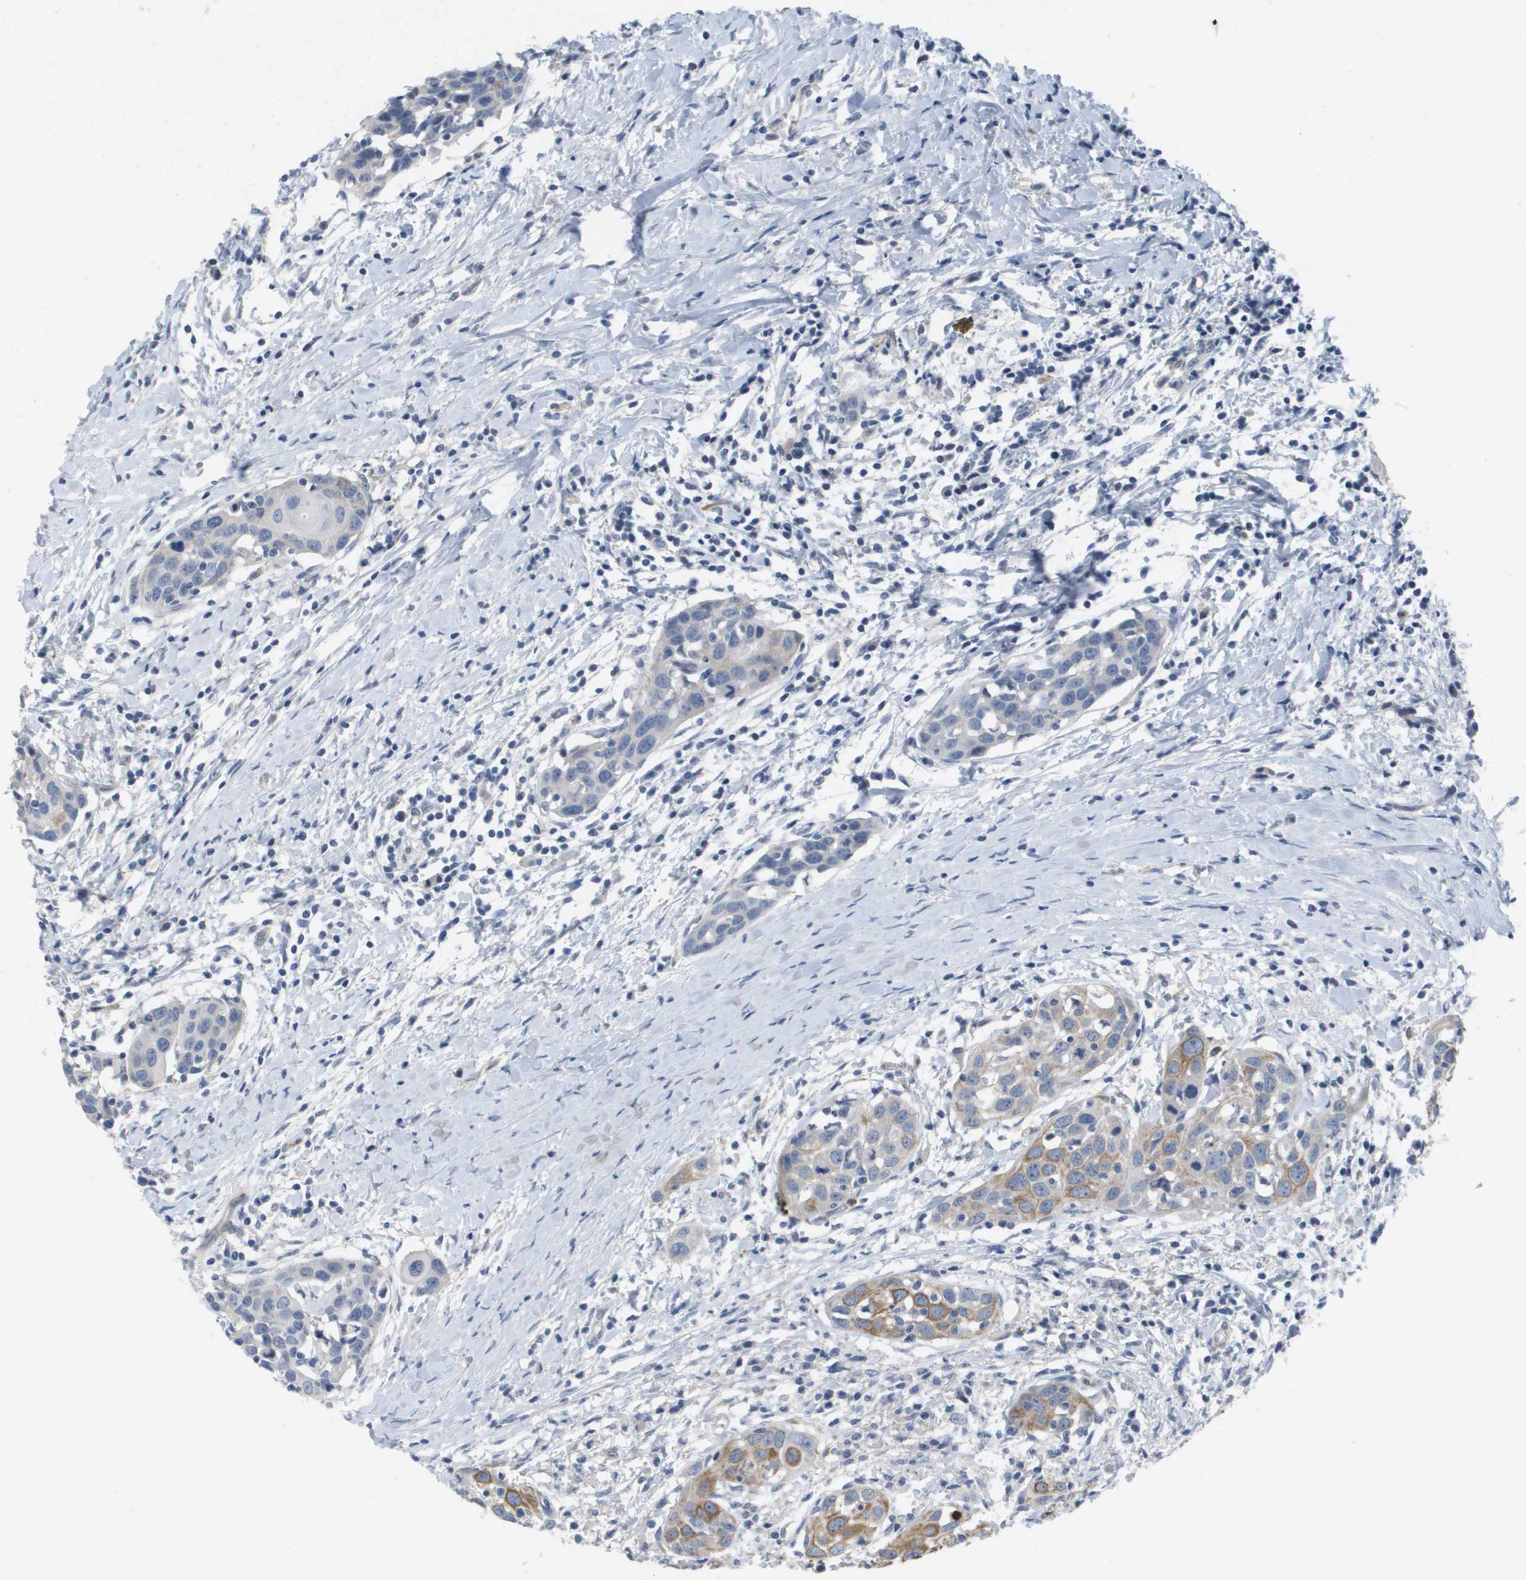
{"staining": {"intensity": "moderate", "quantity": "<25%", "location": "cytoplasmic/membranous"}, "tissue": "head and neck cancer", "cell_type": "Tumor cells", "image_type": "cancer", "snomed": [{"axis": "morphology", "description": "Squamous cell carcinoma, NOS"}, {"axis": "topography", "description": "Oral tissue"}, {"axis": "topography", "description": "Head-Neck"}], "caption": "DAB immunohistochemical staining of human head and neck squamous cell carcinoma shows moderate cytoplasmic/membranous protein positivity in approximately <25% of tumor cells.", "gene": "ANGPT2", "patient": {"sex": "female", "age": 50}}